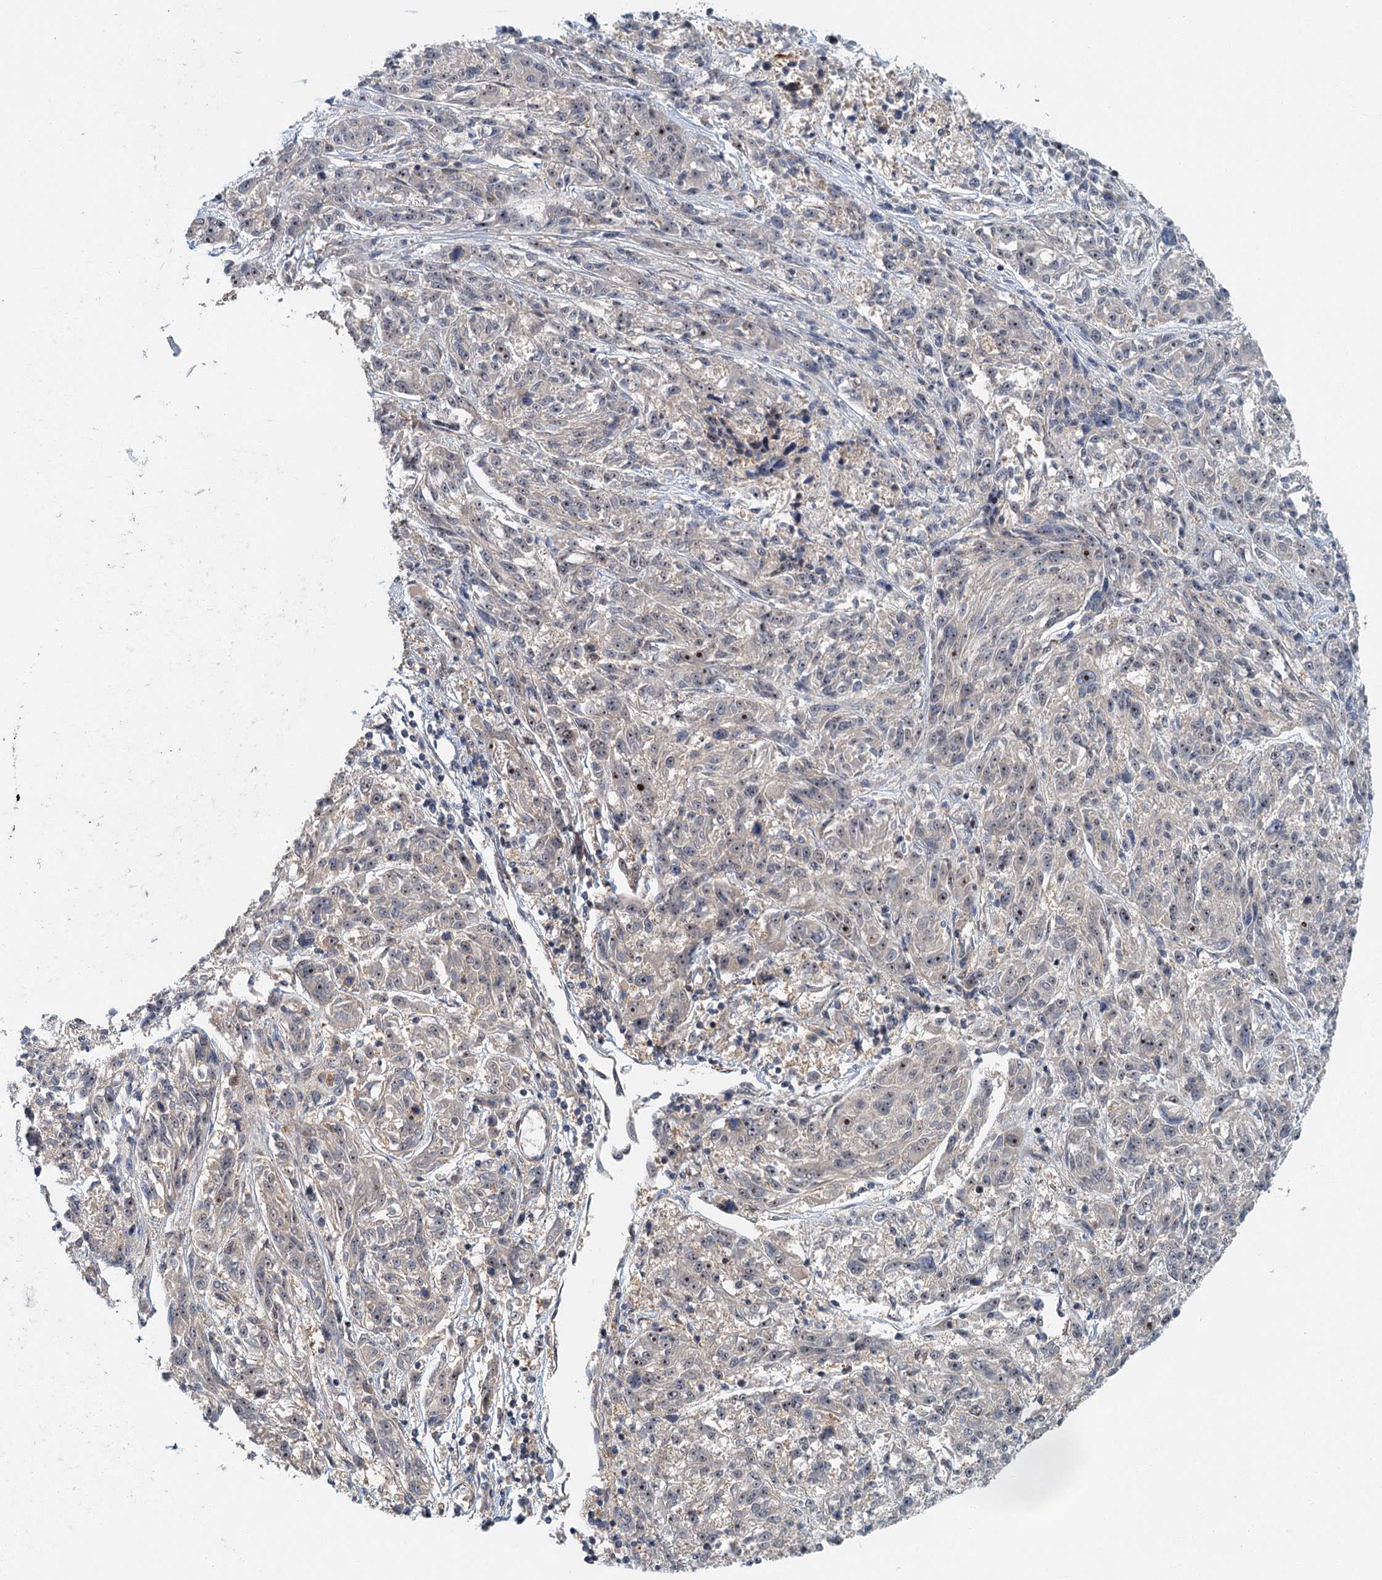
{"staining": {"intensity": "weak", "quantity": "<25%", "location": "nuclear"}, "tissue": "melanoma", "cell_type": "Tumor cells", "image_type": "cancer", "snomed": [{"axis": "morphology", "description": "Malignant melanoma, NOS"}, {"axis": "topography", "description": "Skin"}], "caption": "DAB immunohistochemical staining of human malignant melanoma shows no significant positivity in tumor cells. Brightfield microscopy of immunohistochemistry (IHC) stained with DAB (brown) and hematoxylin (blue), captured at high magnification.", "gene": "TAS2R42", "patient": {"sex": "male", "age": 53}}